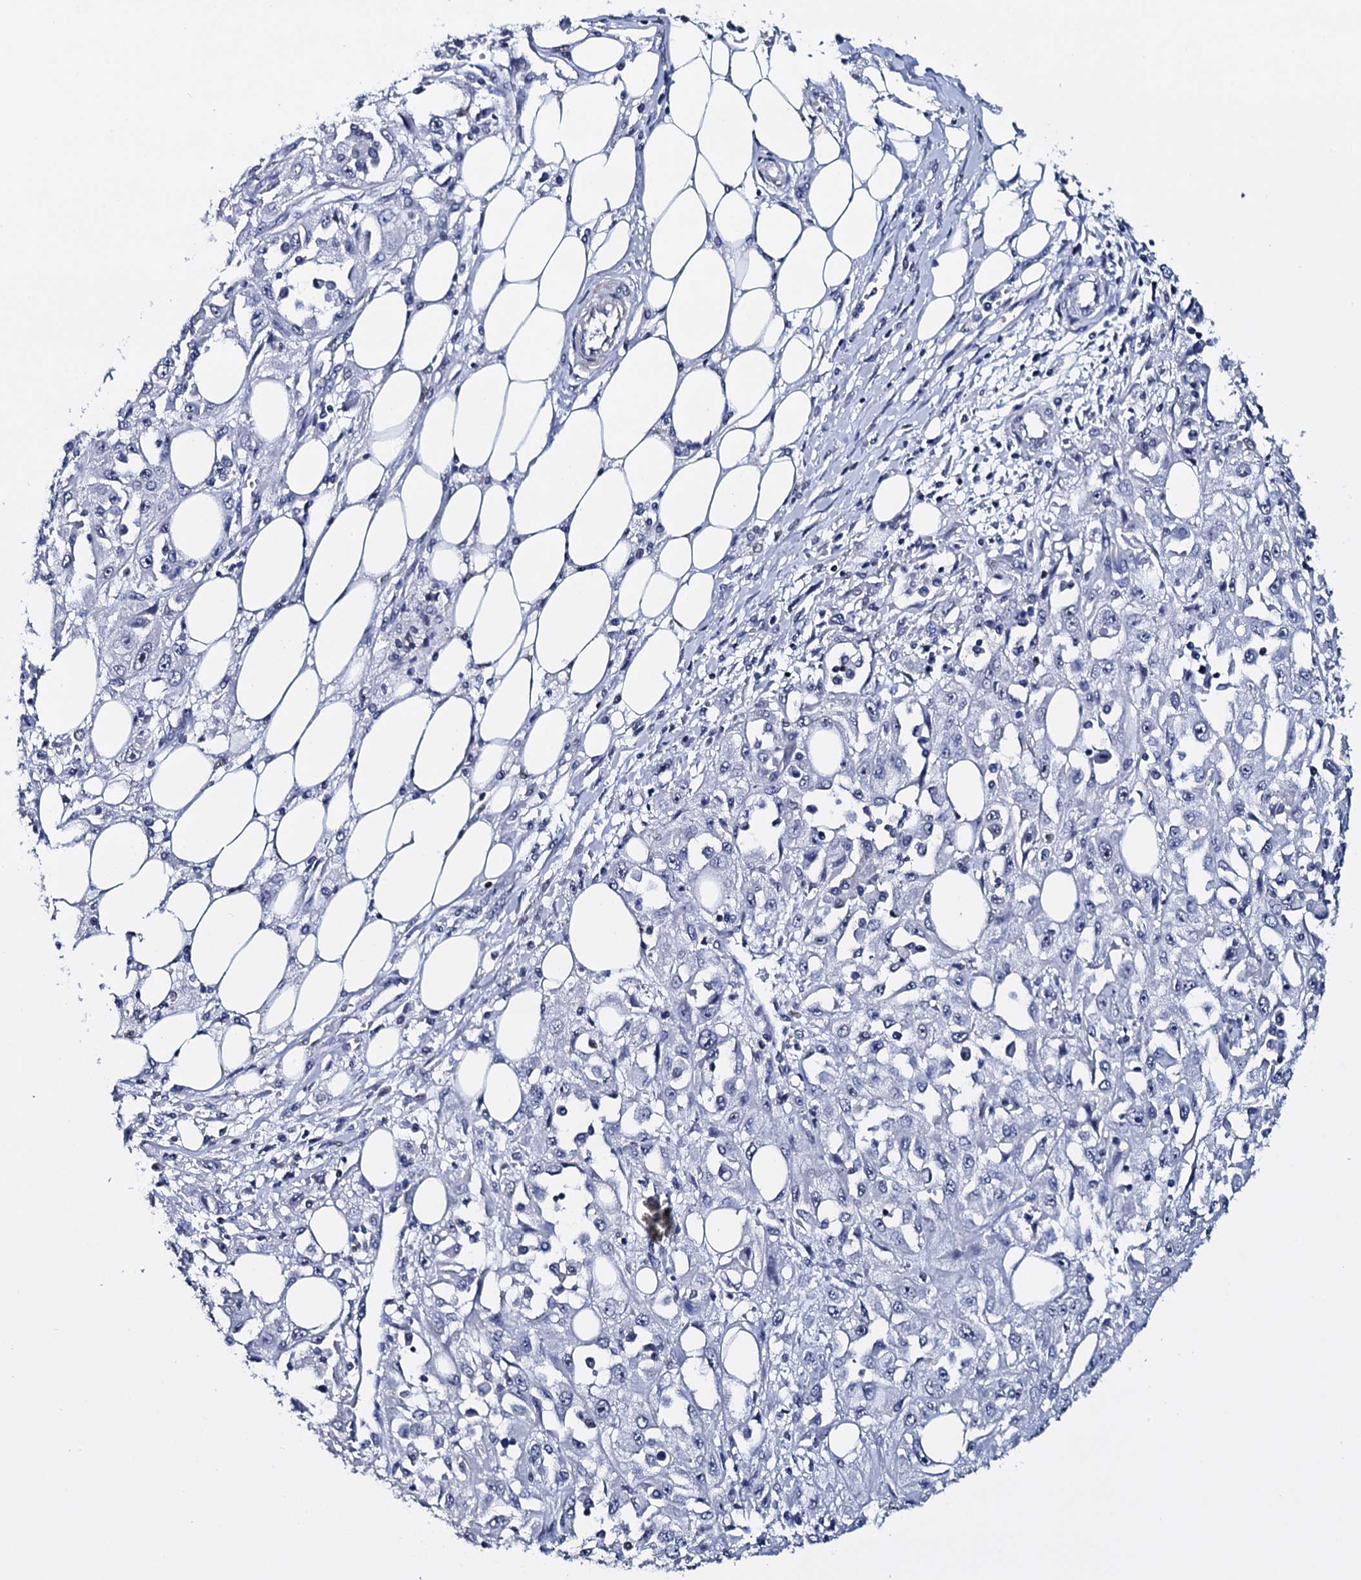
{"staining": {"intensity": "negative", "quantity": "none", "location": "none"}, "tissue": "skin cancer", "cell_type": "Tumor cells", "image_type": "cancer", "snomed": [{"axis": "morphology", "description": "Squamous cell carcinoma, NOS"}, {"axis": "morphology", "description": "Squamous cell carcinoma, metastatic, NOS"}, {"axis": "topography", "description": "Skin"}, {"axis": "topography", "description": "Lymph node"}], "caption": "DAB (3,3'-diaminobenzidine) immunohistochemical staining of human skin squamous cell carcinoma demonstrates no significant staining in tumor cells.", "gene": "NPM2", "patient": {"sex": "male", "age": 75}}